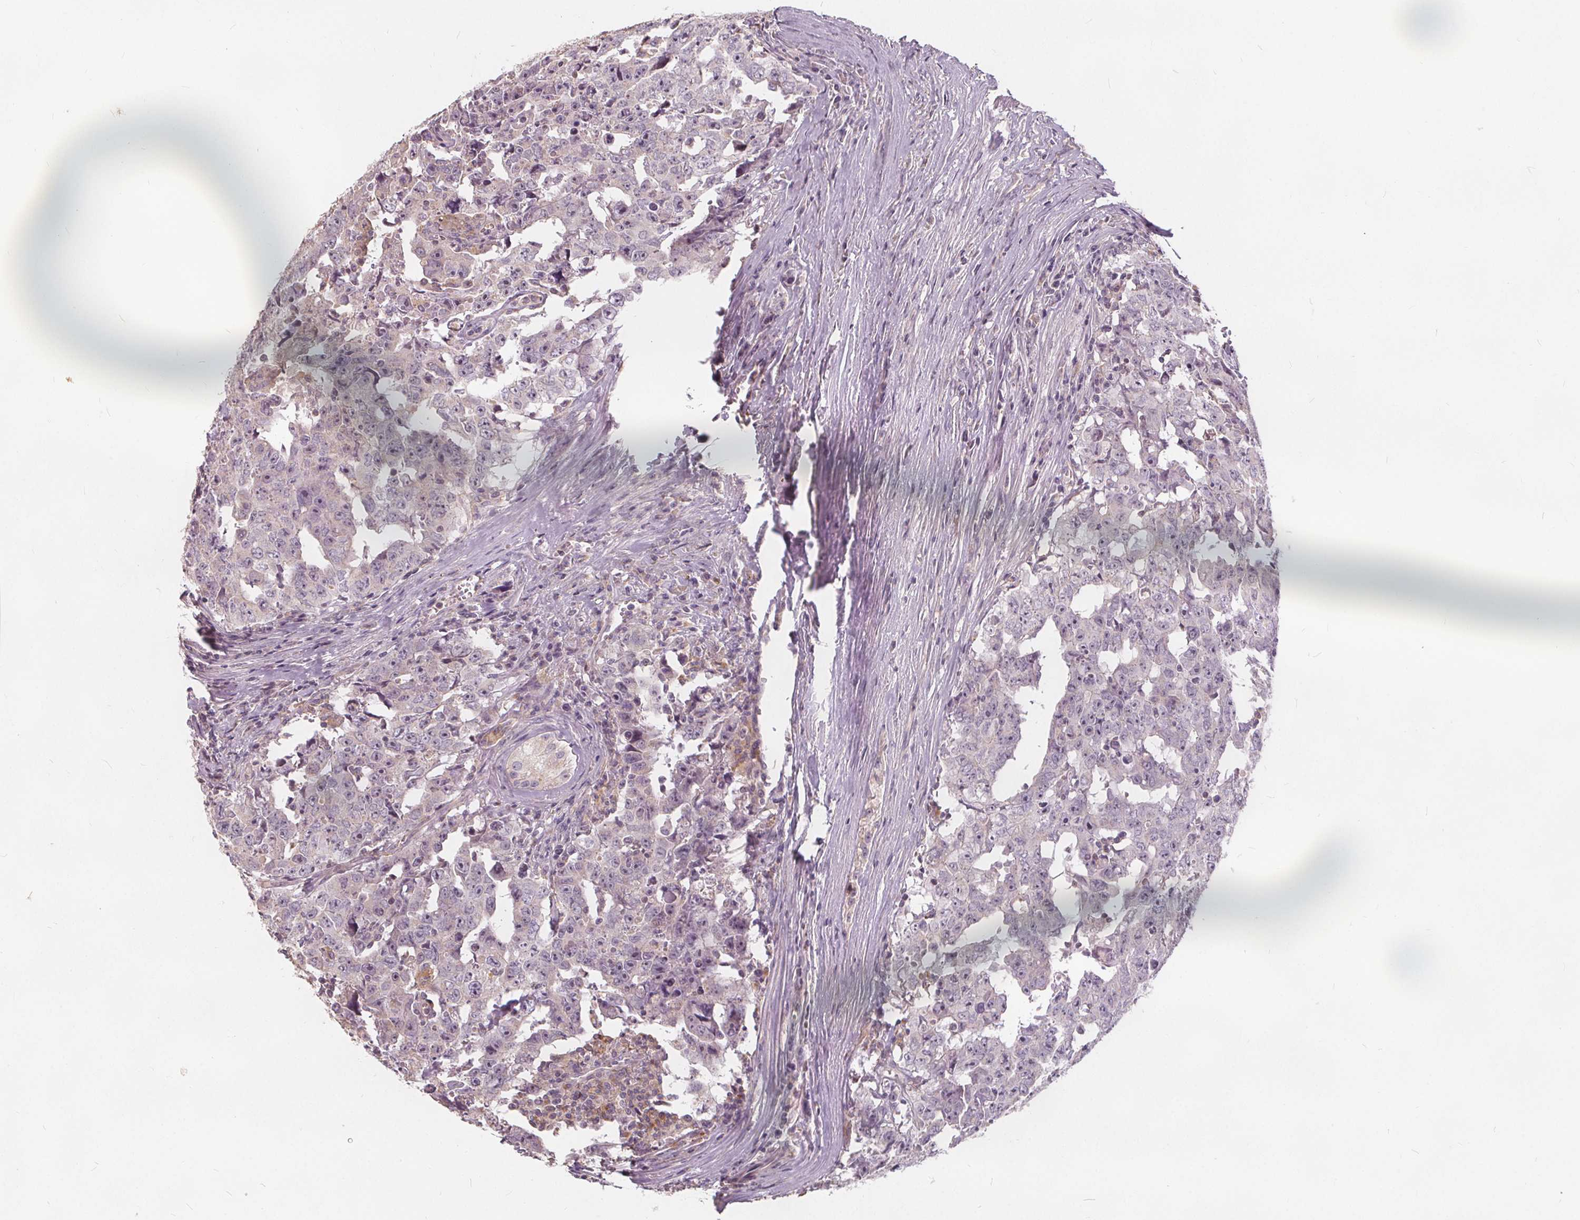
{"staining": {"intensity": "negative", "quantity": "none", "location": "none"}, "tissue": "testis cancer", "cell_type": "Tumor cells", "image_type": "cancer", "snomed": [{"axis": "morphology", "description": "Carcinoma, Embryonal, NOS"}, {"axis": "topography", "description": "Testis"}], "caption": "A histopathology image of testis cancer stained for a protein displays no brown staining in tumor cells. The staining was performed using DAB (3,3'-diaminobenzidine) to visualize the protein expression in brown, while the nuclei were stained in blue with hematoxylin (Magnification: 20x).", "gene": "DRC3", "patient": {"sex": "male", "age": 22}}